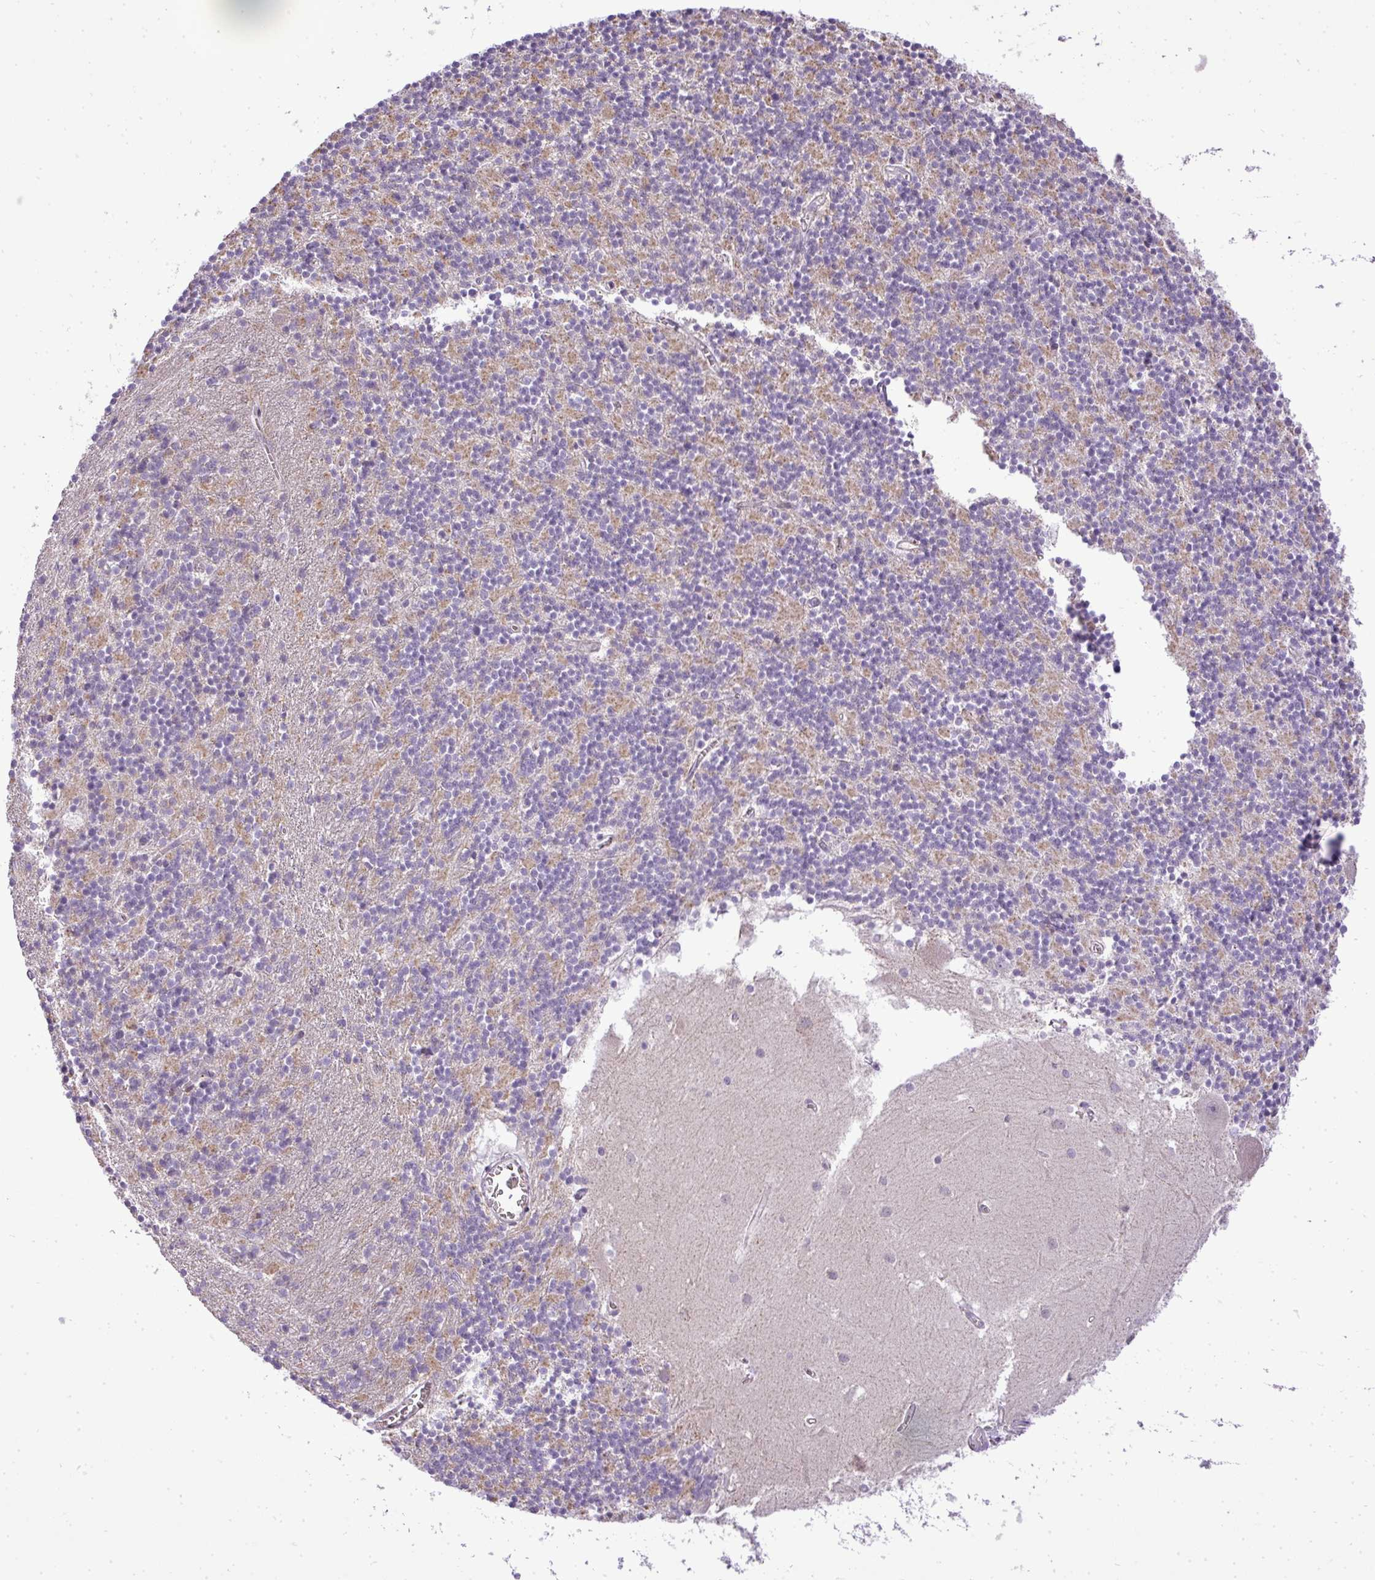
{"staining": {"intensity": "negative", "quantity": "none", "location": "none"}, "tissue": "cerebellum", "cell_type": "Cells in granular layer", "image_type": "normal", "snomed": [{"axis": "morphology", "description": "Normal tissue, NOS"}, {"axis": "topography", "description": "Cerebellum"}], "caption": "The immunohistochemistry (IHC) histopathology image has no significant staining in cells in granular layer of cerebellum.", "gene": "ZDHHC1", "patient": {"sex": "male", "age": 54}}